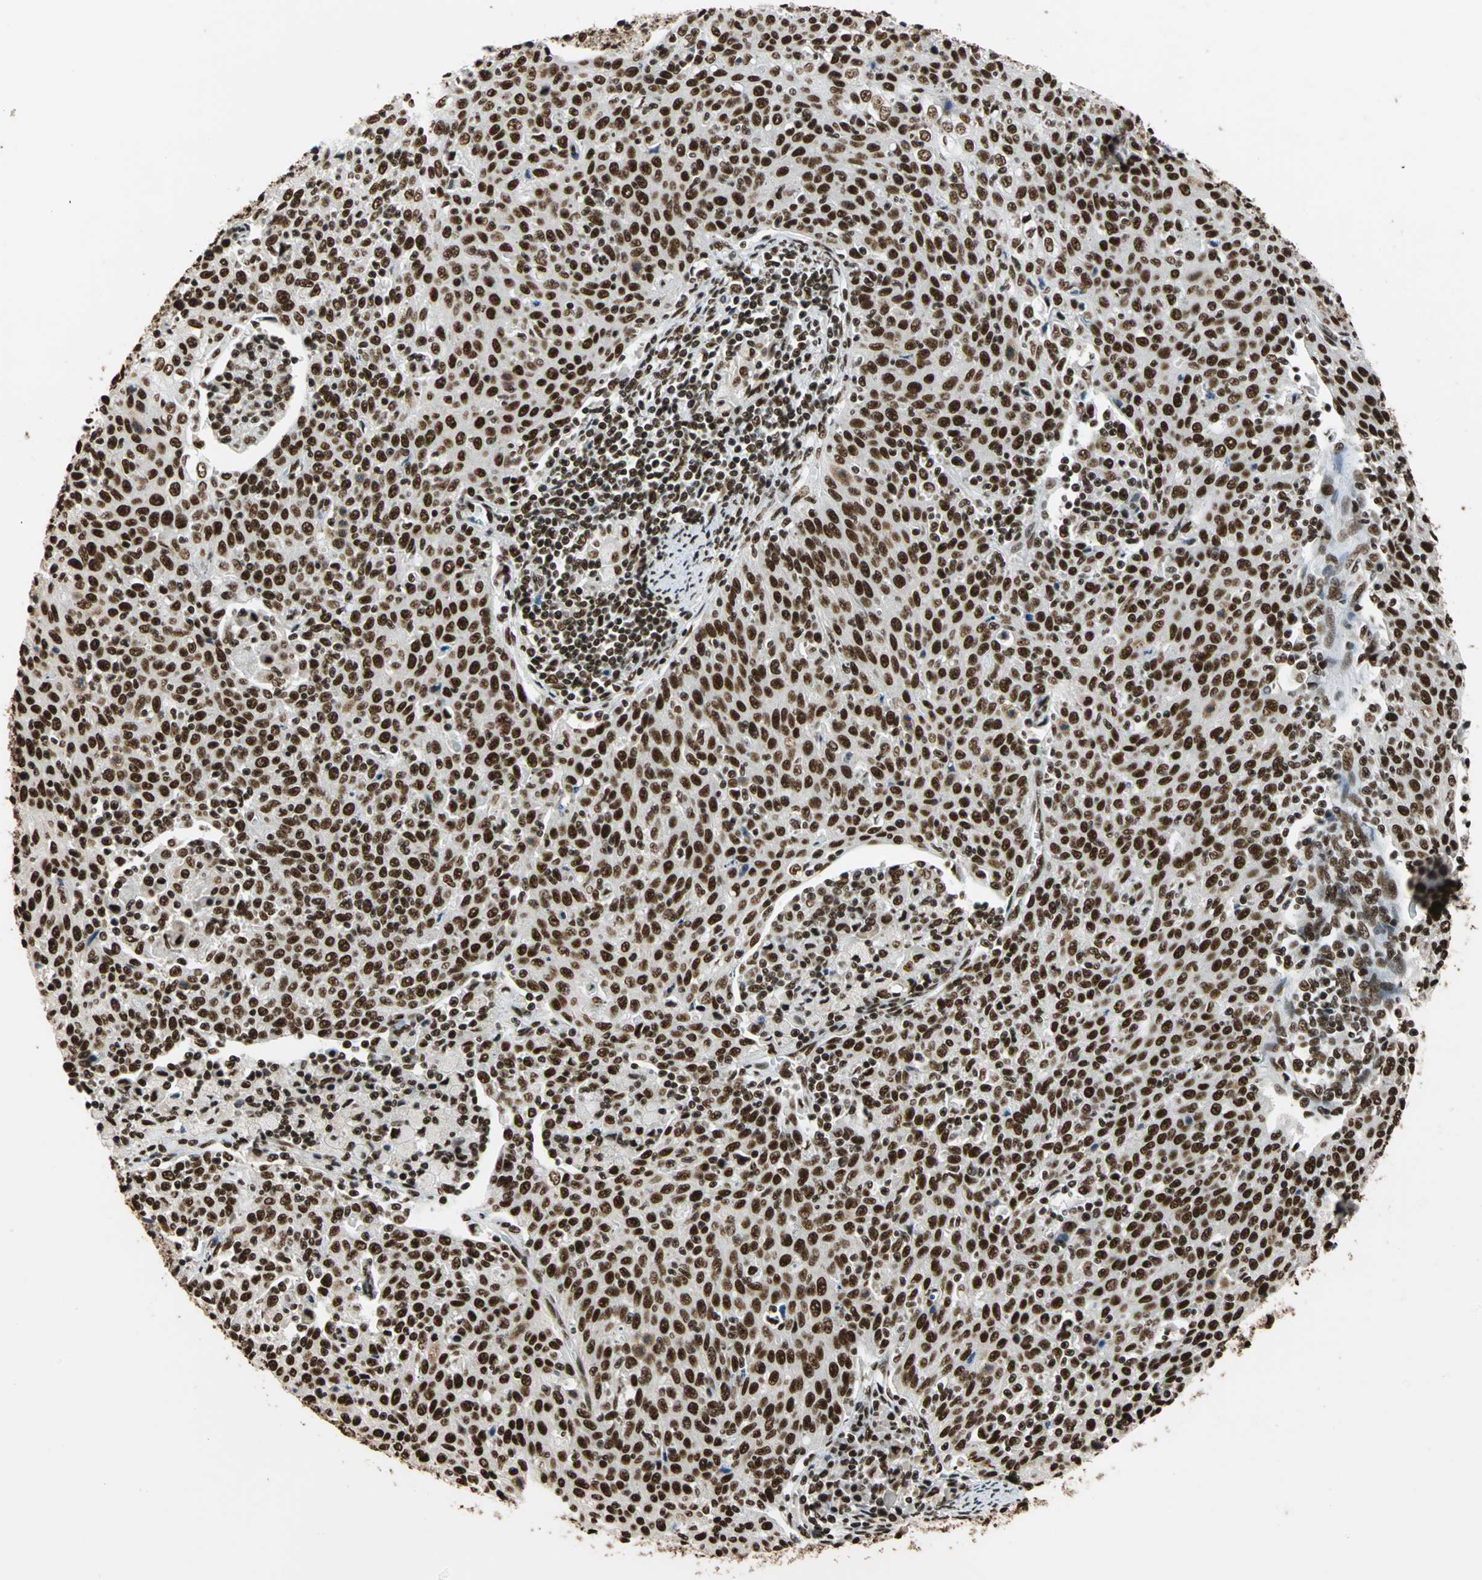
{"staining": {"intensity": "strong", "quantity": ">75%", "location": "nuclear"}, "tissue": "cervical cancer", "cell_type": "Tumor cells", "image_type": "cancer", "snomed": [{"axis": "morphology", "description": "Squamous cell carcinoma, NOS"}, {"axis": "topography", "description": "Cervix"}], "caption": "Immunohistochemistry (IHC) staining of squamous cell carcinoma (cervical), which exhibits high levels of strong nuclear staining in about >75% of tumor cells indicating strong nuclear protein positivity. The staining was performed using DAB (3,3'-diaminobenzidine) (brown) for protein detection and nuclei were counterstained in hematoxylin (blue).", "gene": "ILF2", "patient": {"sex": "female", "age": 38}}